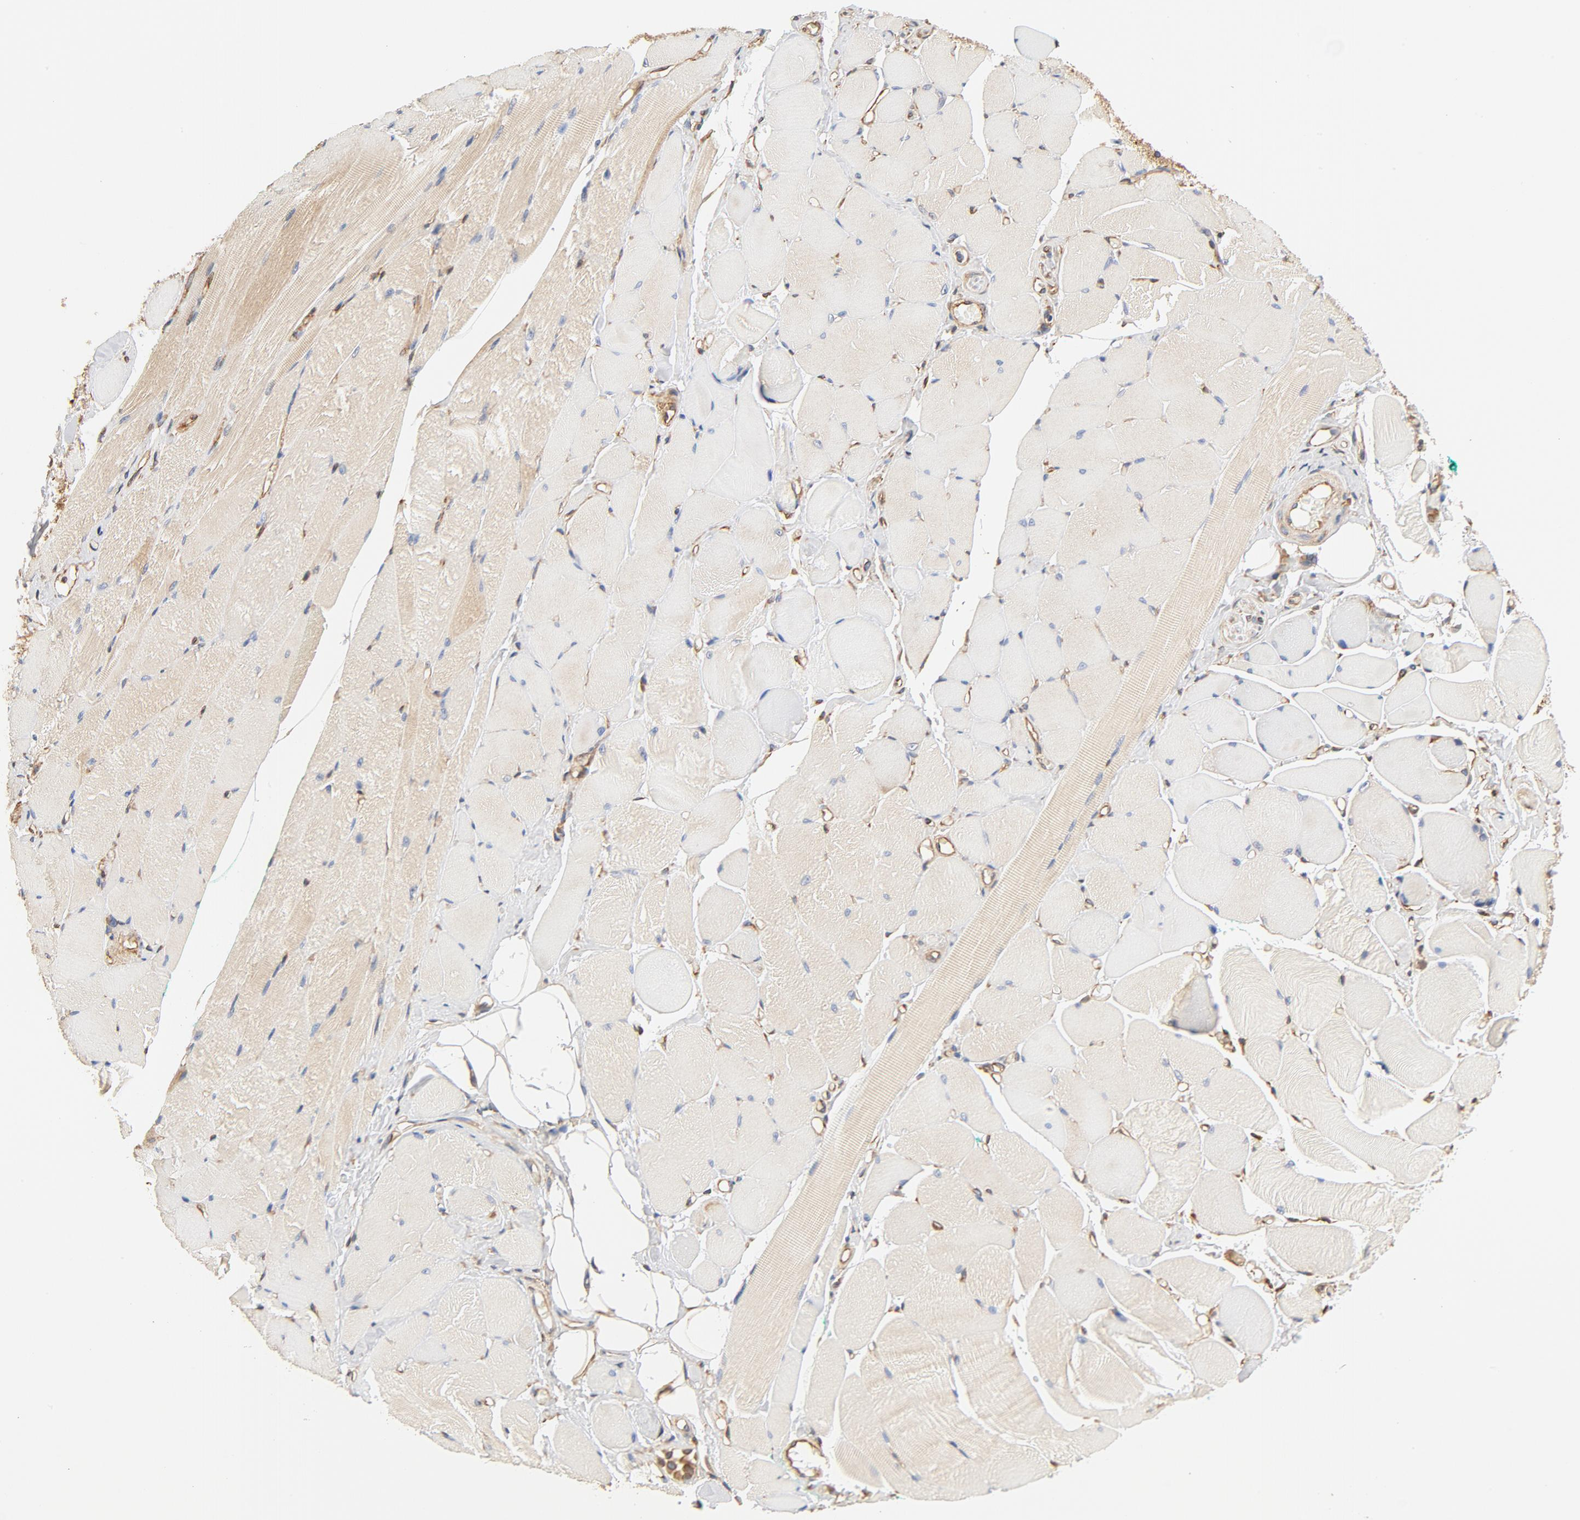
{"staining": {"intensity": "weak", "quantity": ">75%", "location": "cytoplasmic/membranous"}, "tissue": "skeletal muscle", "cell_type": "Myocytes", "image_type": "normal", "snomed": [{"axis": "morphology", "description": "Normal tissue, NOS"}, {"axis": "topography", "description": "Skeletal muscle"}, {"axis": "topography", "description": "Peripheral nerve tissue"}], "caption": "Immunohistochemistry photomicrograph of unremarkable skeletal muscle stained for a protein (brown), which shows low levels of weak cytoplasmic/membranous expression in about >75% of myocytes.", "gene": "BCAP31", "patient": {"sex": "female", "age": 84}}